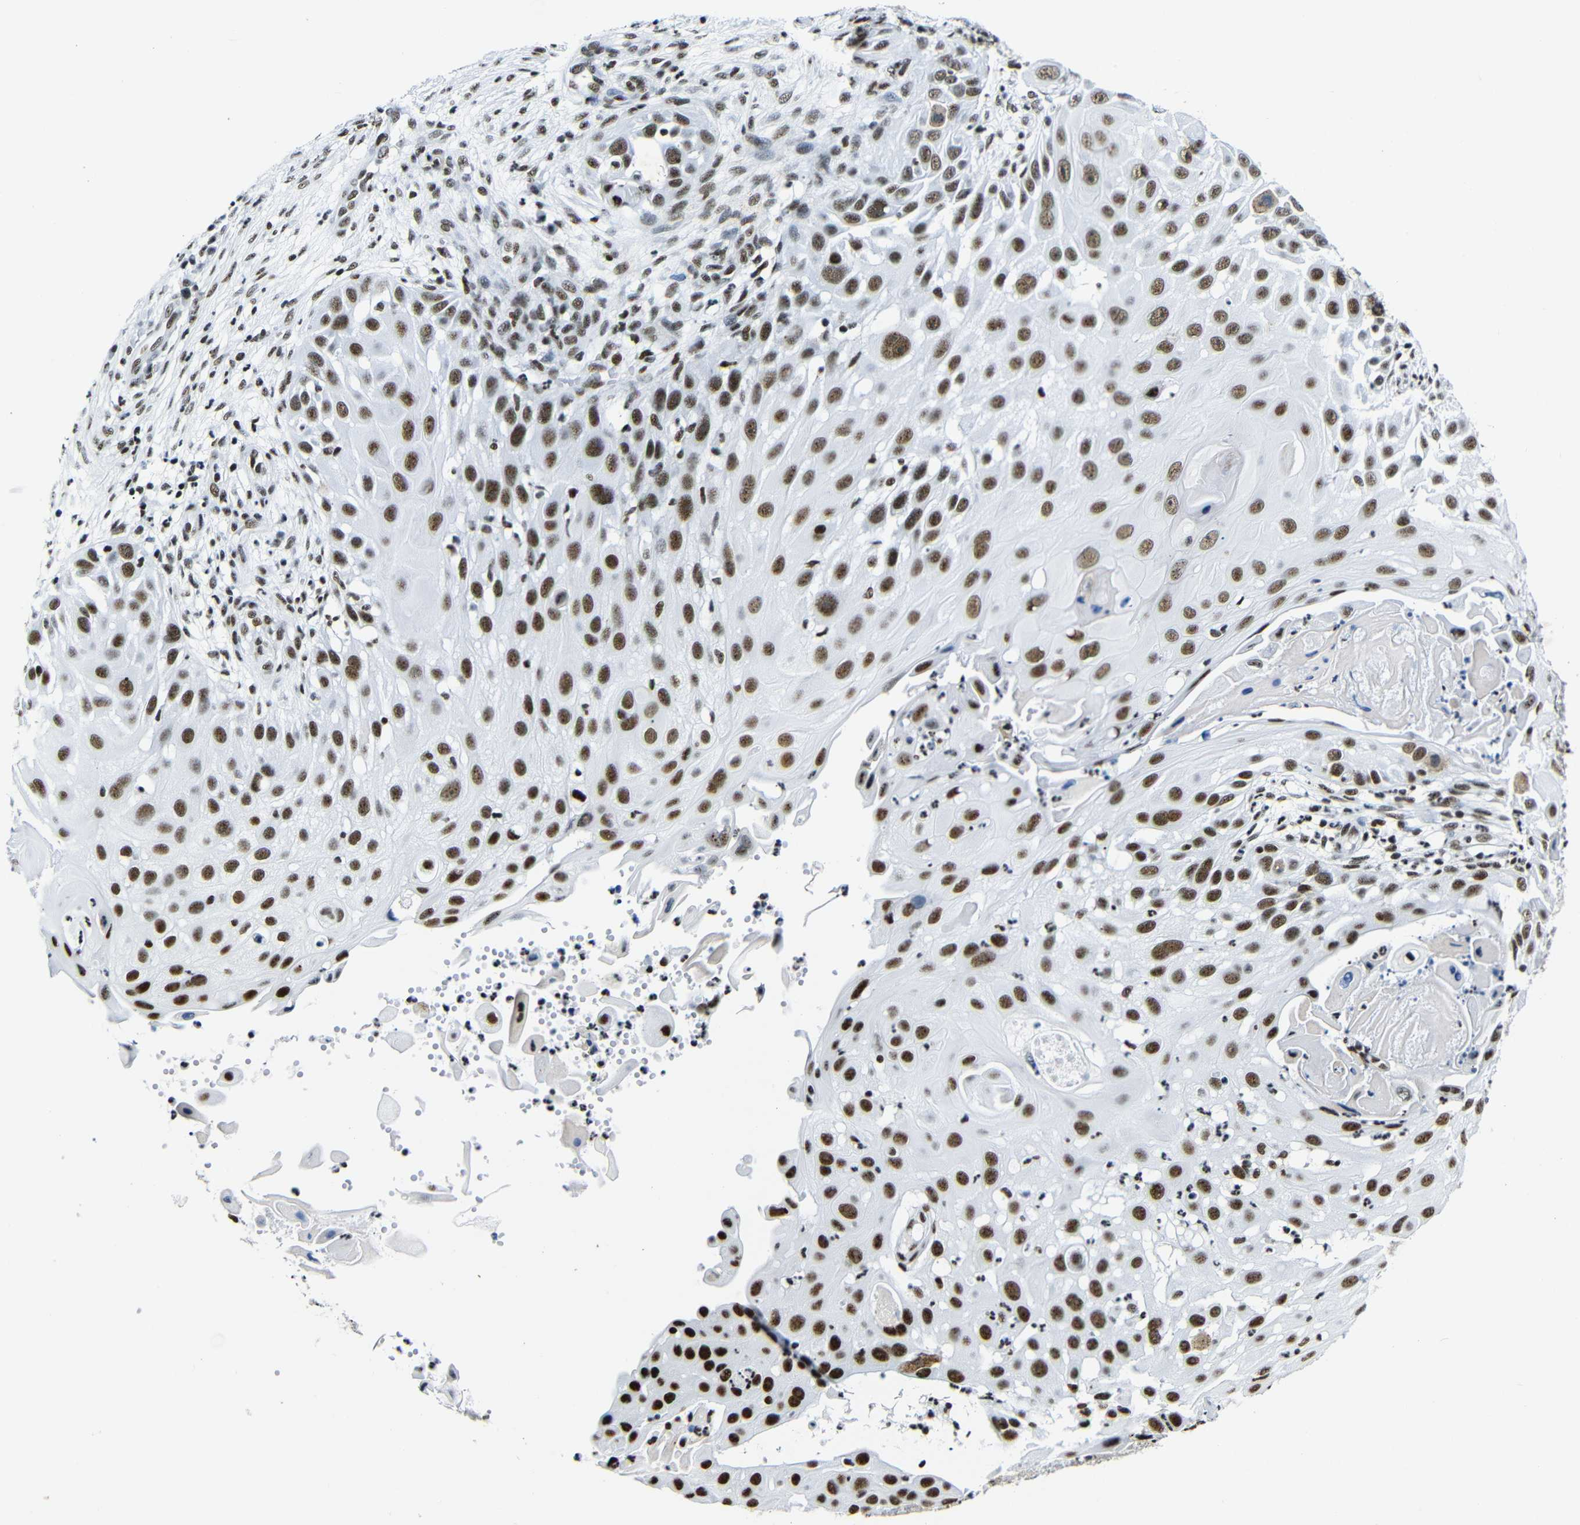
{"staining": {"intensity": "strong", "quantity": ">75%", "location": "nuclear"}, "tissue": "skin cancer", "cell_type": "Tumor cells", "image_type": "cancer", "snomed": [{"axis": "morphology", "description": "Squamous cell carcinoma, NOS"}, {"axis": "topography", "description": "Skin"}], "caption": "Skin cancer stained with a protein marker demonstrates strong staining in tumor cells.", "gene": "SRSF1", "patient": {"sex": "female", "age": 44}}